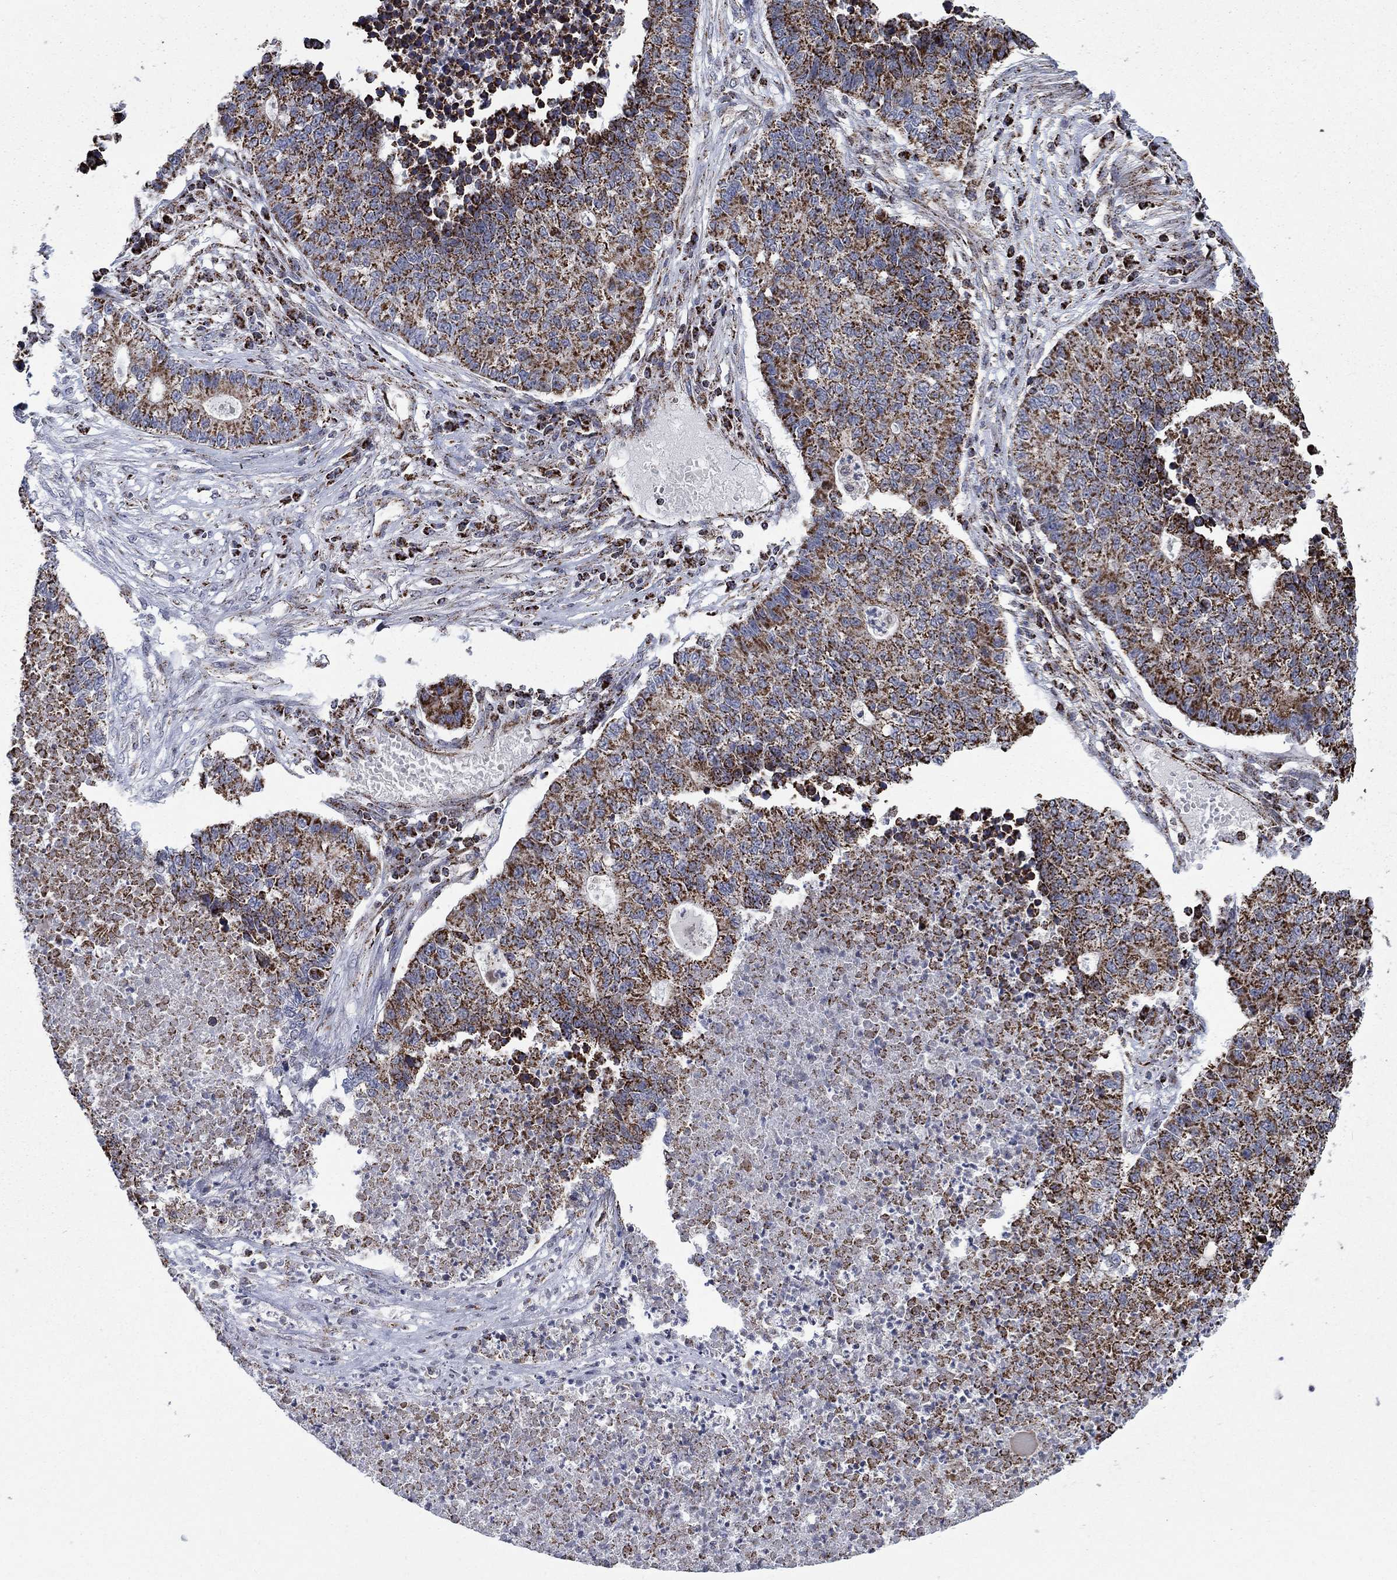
{"staining": {"intensity": "strong", "quantity": ">75%", "location": "cytoplasmic/membranous"}, "tissue": "lung cancer", "cell_type": "Tumor cells", "image_type": "cancer", "snomed": [{"axis": "morphology", "description": "Adenocarcinoma, NOS"}, {"axis": "topography", "description": "Lung"}], "caption": "IHC photomicrograph of human lung adenocarcinoma stained for a protein (brown), which exhibits high levels of strong cytoplasmic/membranous positivity in about >75% of tumor cells.", "gene": "MOAP1", "patient": {"sex": "male", "age": 57}}